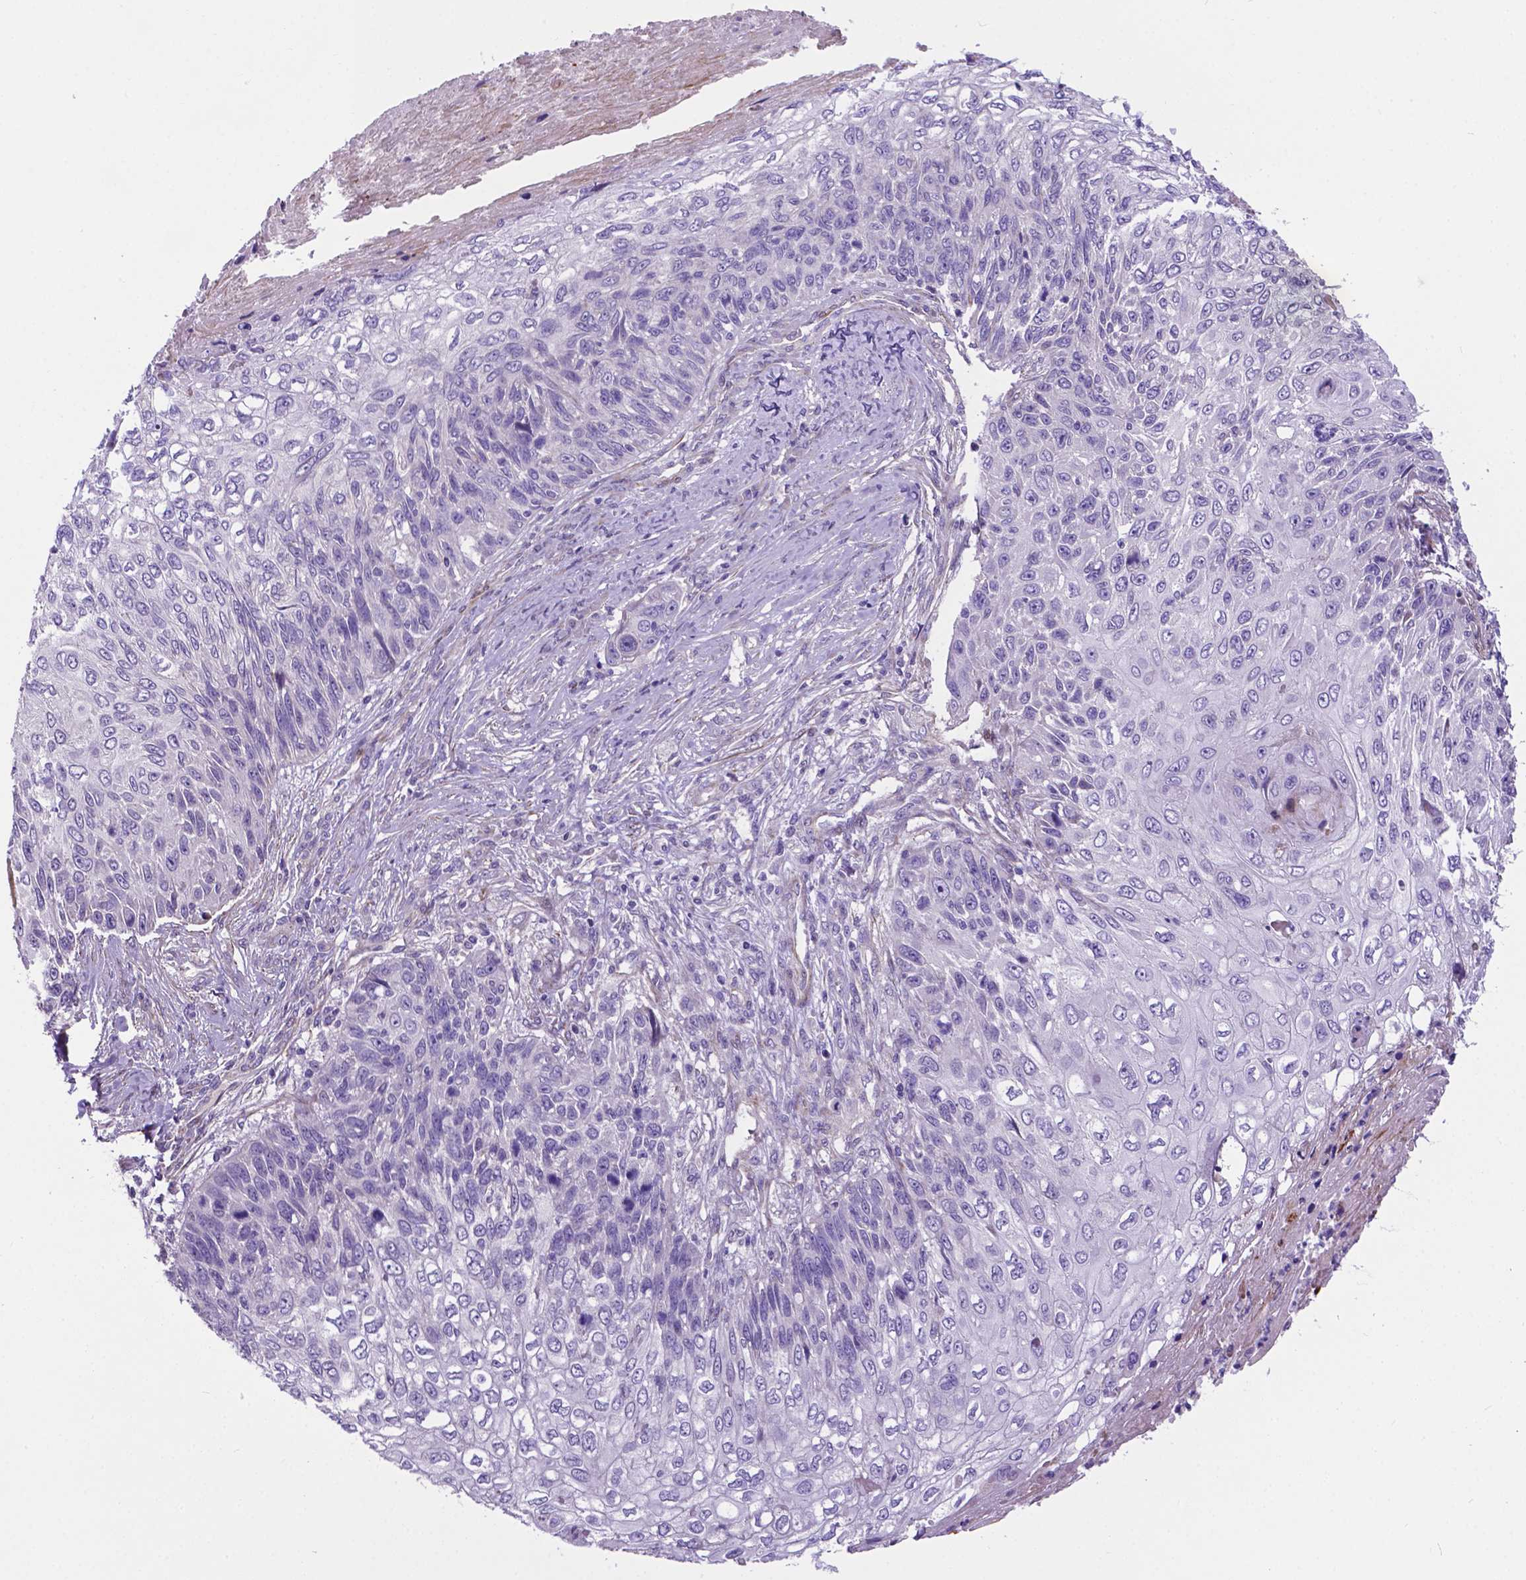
{"staining": {"intensity": "negative", "quantity": "none", "location": "none"}, "tissue": "skin cancer", "cell_type": "Tumor cells", "image_type": "cancer", "snomed": [{"axis": "morphology", "description": "Squamous cell carcinoma, NOS"}, {"axis": "topography", "description": "Skin"}], "caption": "DAB (3,3'-diaminobenzidine) immunohistochemical staining of human skin squamous cell carcinoma shows no significant staining in tumor cells.", "gene": "PFKFB4", "patient": {"sex": "male", "age": 92}}